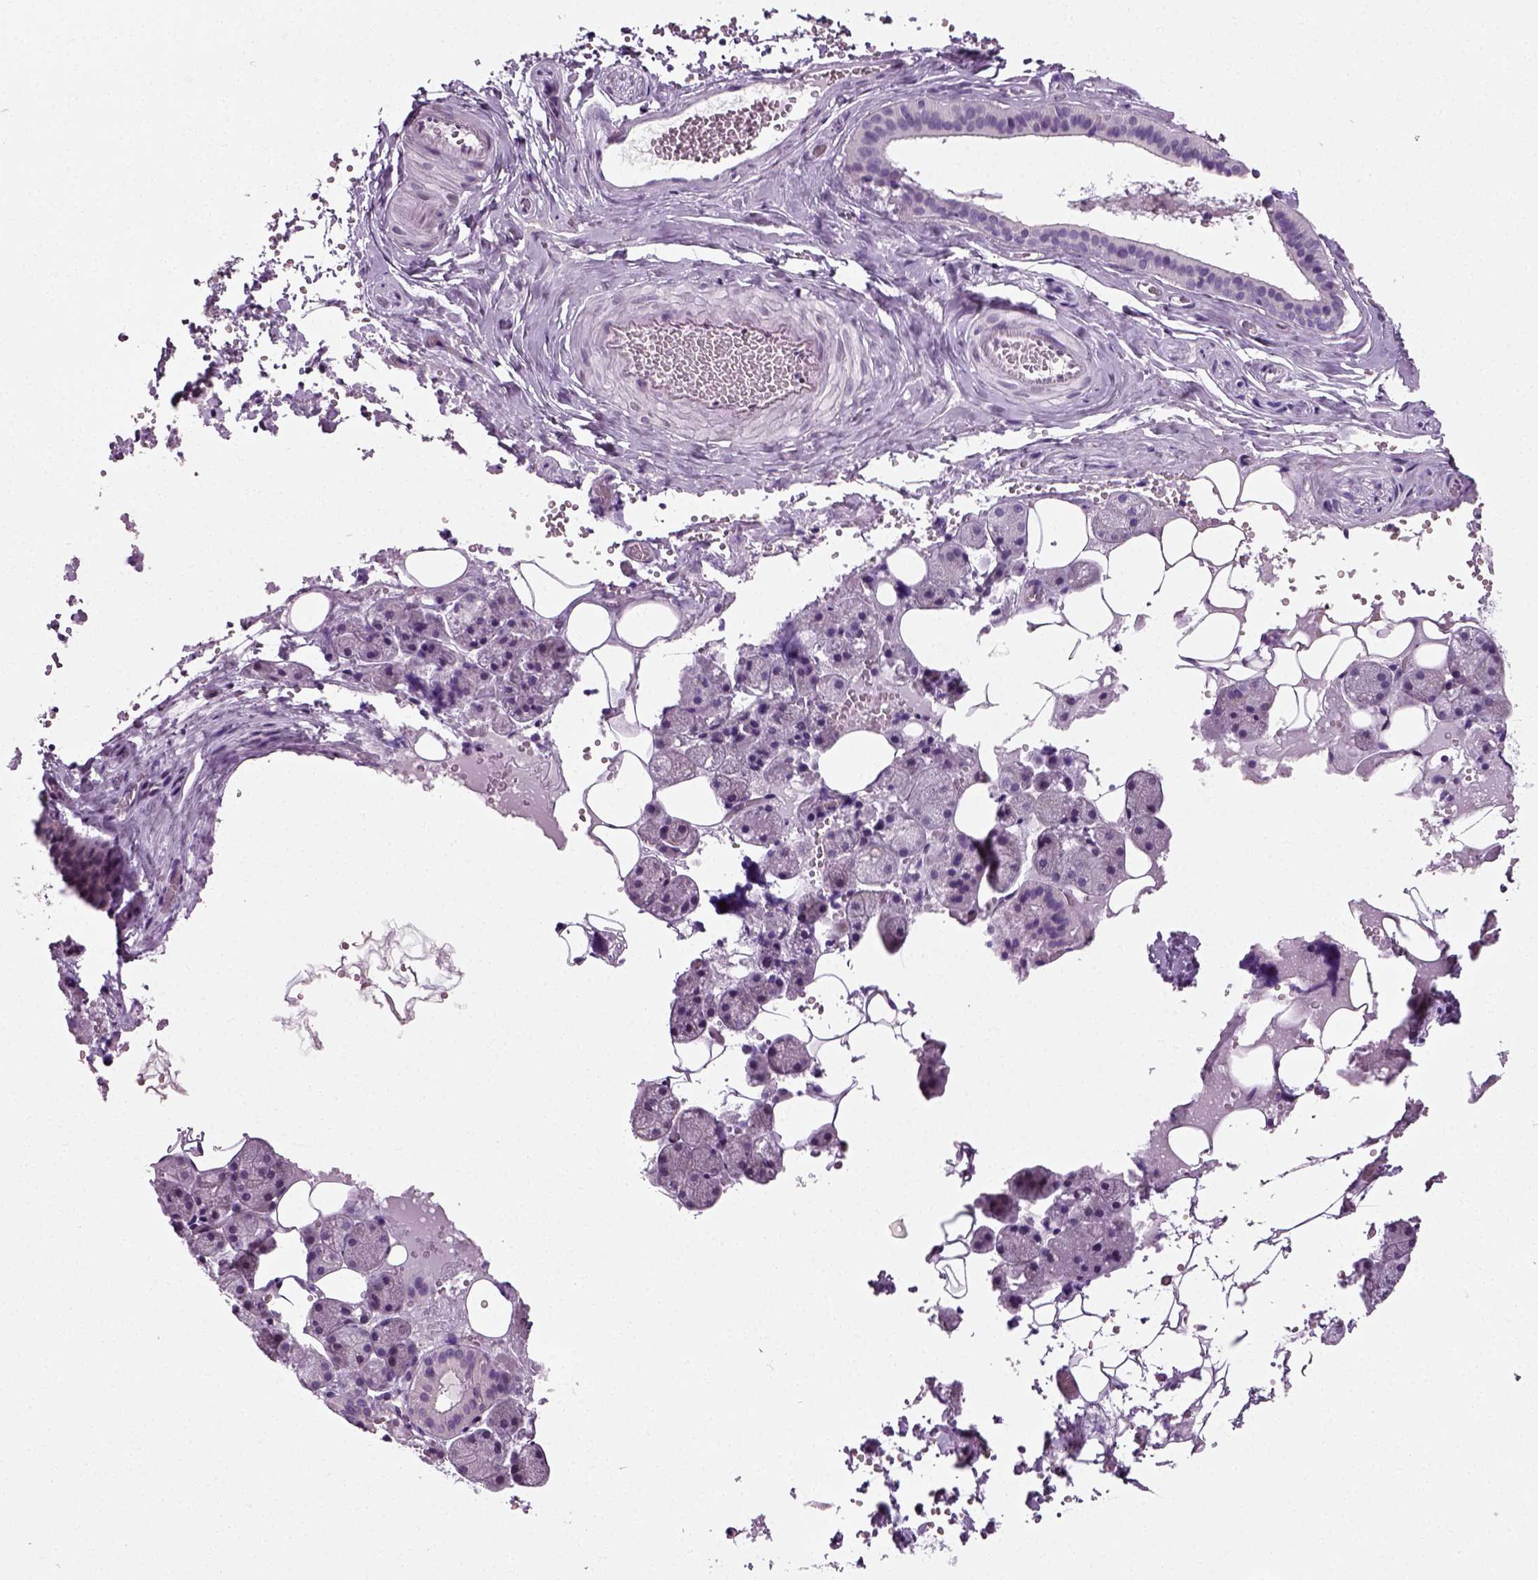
{"staining": {"intensity": "negative", "quantity": "none", "location": "none"}, "tissue": "salivary gland", "cell_type": "Glandular cells", "image_type": "normal", "snomed": [{"axis": "morphology", "description": "Normal tissue, NOS"}, {"axis": "topography", "description": "Salivary gland"}], "caption": "DAB immunohistochemical staining of unremarkable salivary gland displays no significant positivity in glandular cells.", "gene": "SPATA31E1", "patient": {"sex": "male", "age": 38}}